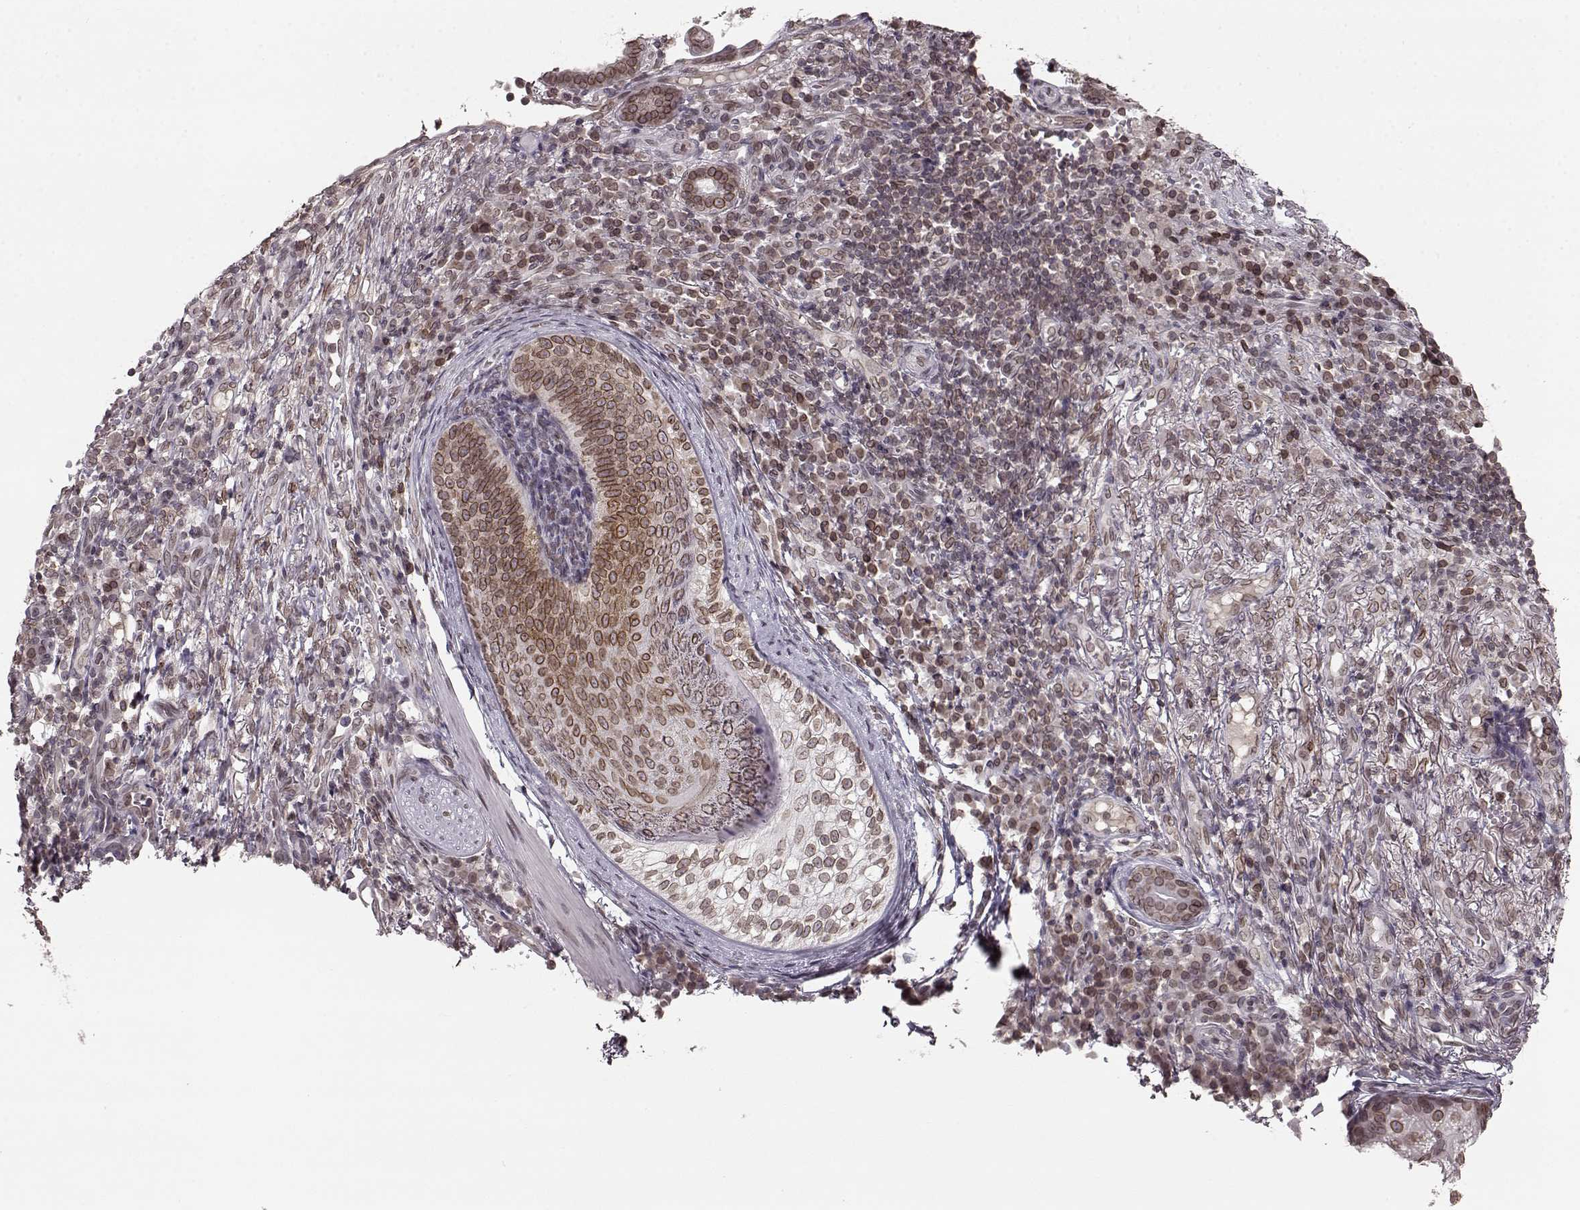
{"staining": {"intensity": "moderate", "quantity": ">75%", "location": "cytoplasmic/membranous,nuclear"}, "tissue": "skin cancer", "cell_type": "Tumor cells", "image_type": "cancer", "snomed": [{"axis": "morphology", "description": "Basal cell carcinoma"}, {"axis": "topography", "description": "Skin"}], "caption": "The micrograph demonstrates immunohistochemical staining of skin cancer. There is moderate cytoplasmic/membranous and nuclear staining is identified in approximately >75% of tumor cells. The staining was performed using DAB (3,3'-diaminobenzidine), with brown indicating positive protein expression. Nuclei are stained blue with hematoxylin.", "gene": "DCAF12", "patient": {"sex": "female", "age": 69}}